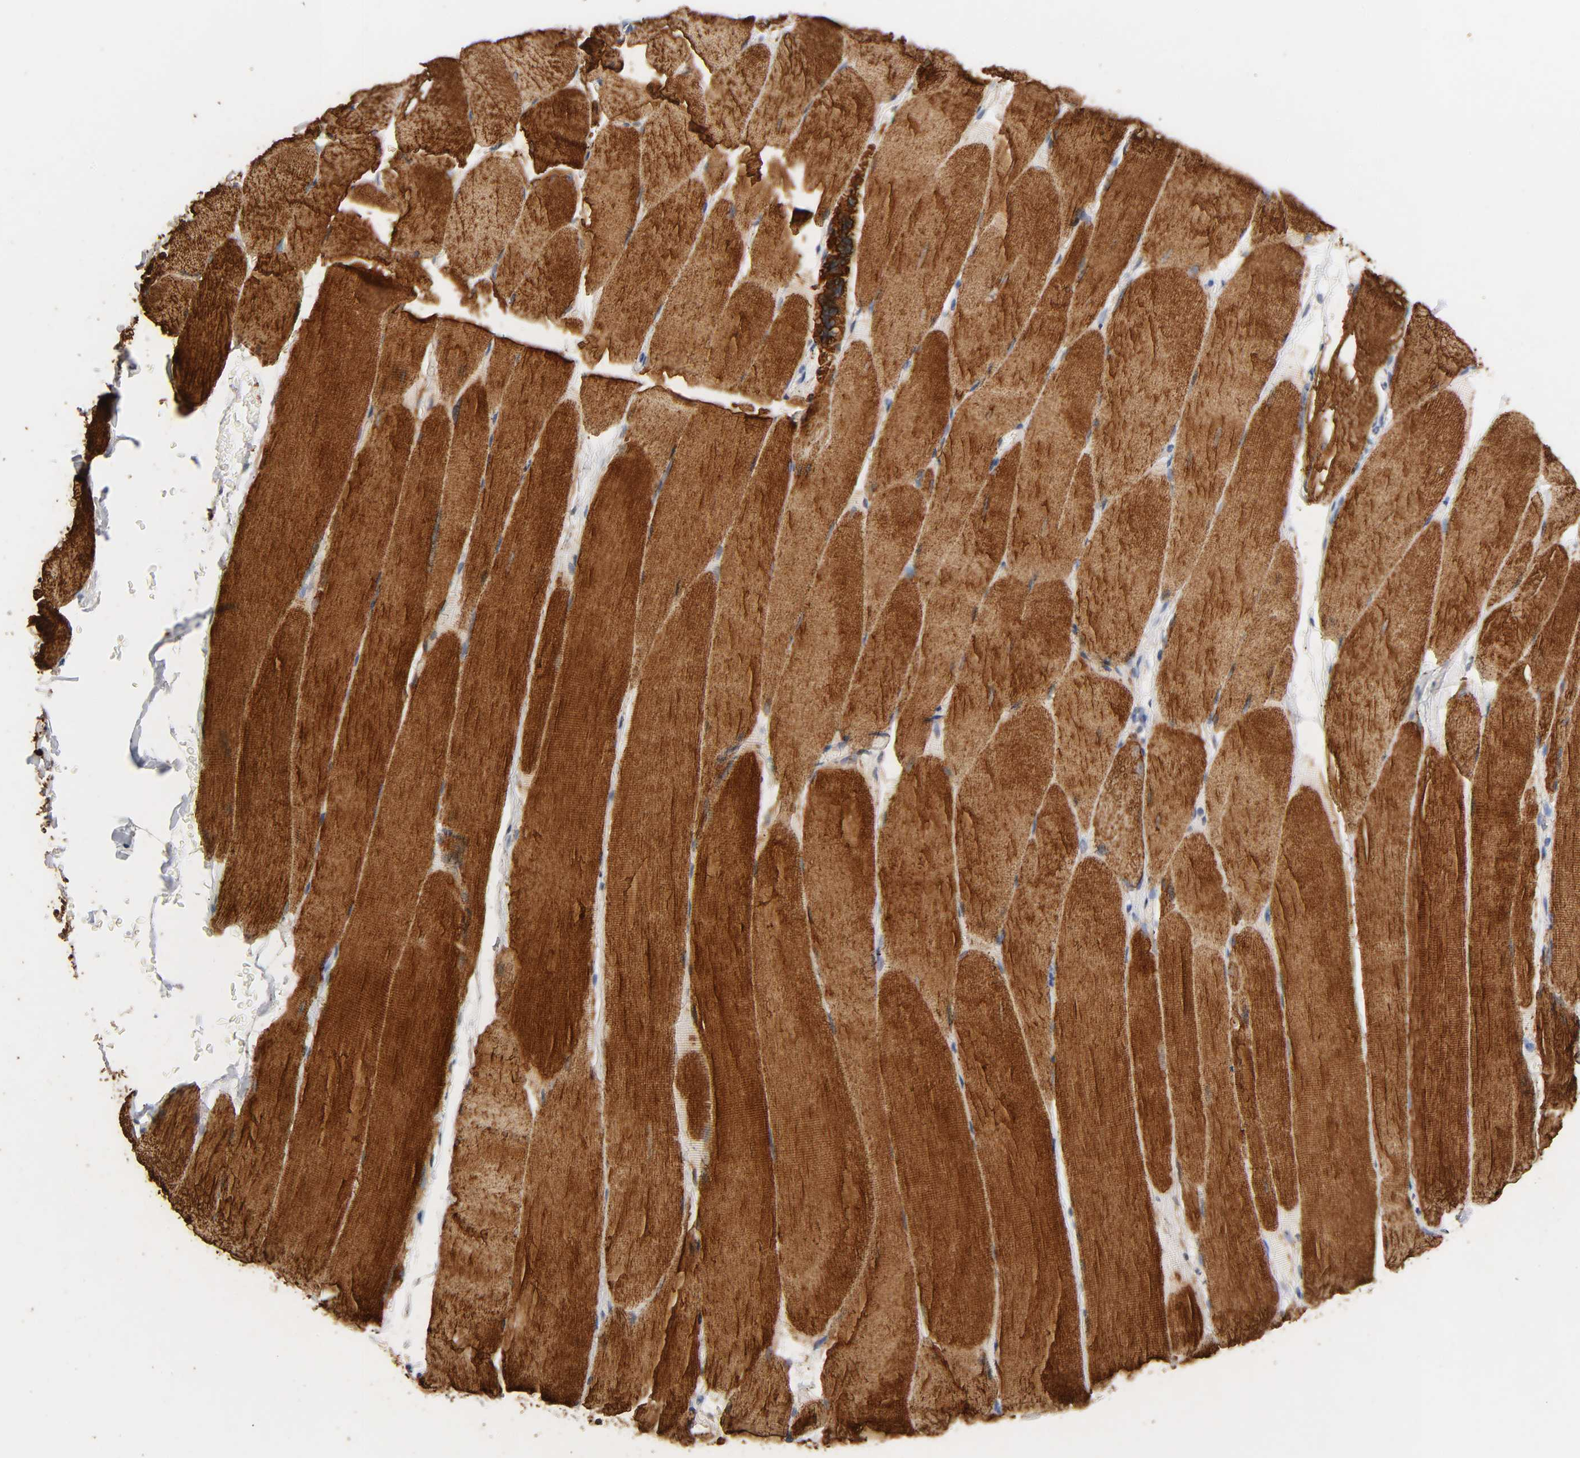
{"staining": {"intensity": "strong", "quantity": ">75%", "location": "cytoplasmic/membranous"}, "tissue": "skeletal muscle", "cell_type": "Myocytes", "image_type": "normal", "snomed": [{"axis": "morphology", "description": "Normal tissue, NOS"}, {"axis": "topography", "description": "Skeletal muscle"}, {"axis": "topography", "description": "Parathyroid gland"}], "caption": "IHC (DAB) staining of normal human skeletal muscle demonstrates strong cytoplasmic/membranous protein positivity in about >75% of myocytes. (DAB = brown stain, brightfield microscopy at high magnification).", "gene": "BIN1", "patient": {"sex": "female", "age": 37}}